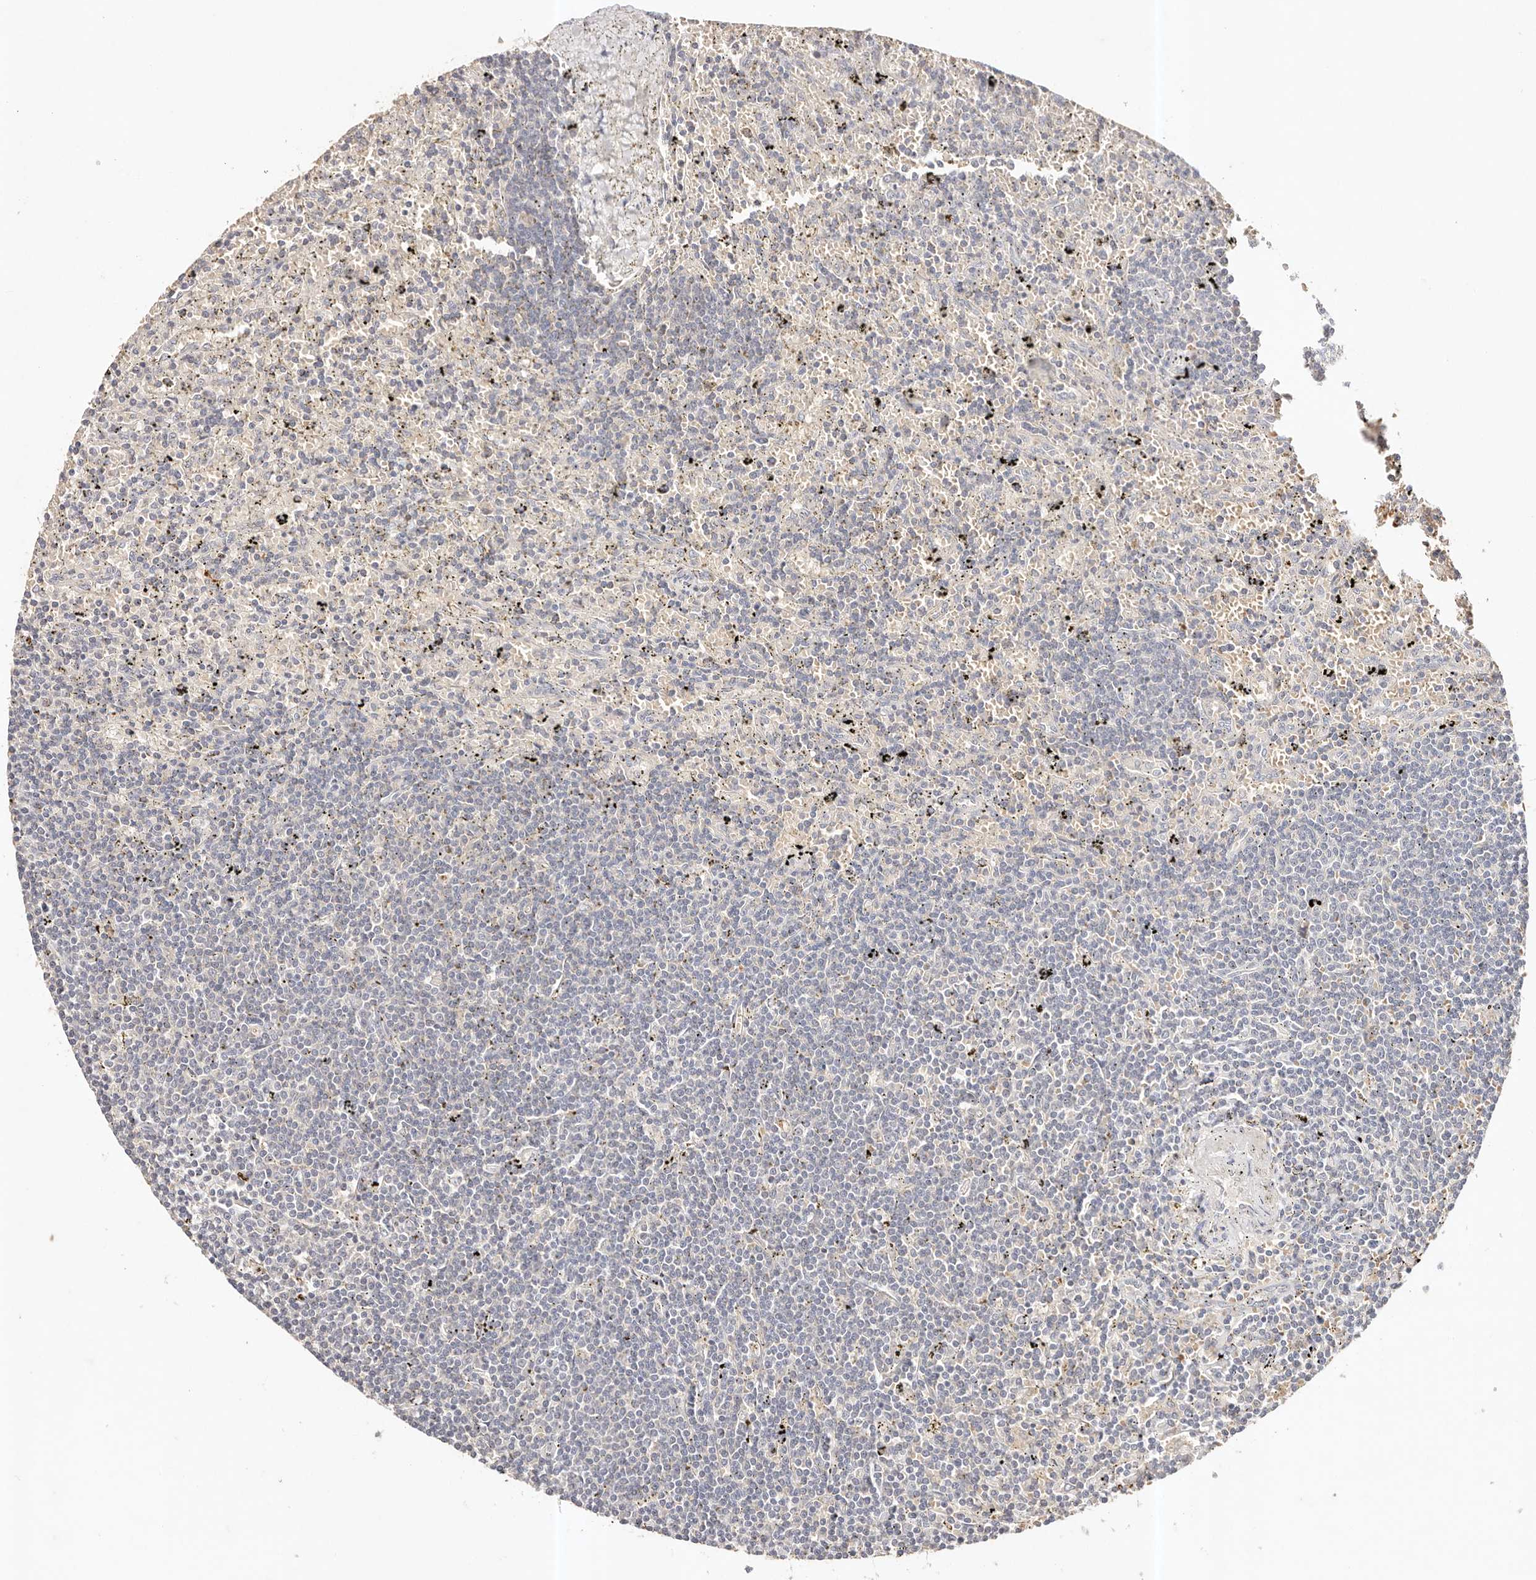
{"staining": {"intensity": "negative", "quantity": "none", "location": "none"}, "tissue": "lymphoma", "cell_type": "Tumor cells", "image_type": "cancer", "snomed": [{"axis": "morphology", "description": "Malignant lymphoma, non-Hodgkin's type, Low grade"}, {"axis": "topography", "description": "Spleen"}], "caption": "Tumor cells are negative for brown protein staining in malignant lymphoma, non-Hodgkin's type (low-grade).", "gene": "CXADR", "patient": {"sex": "male", "age": 76}}